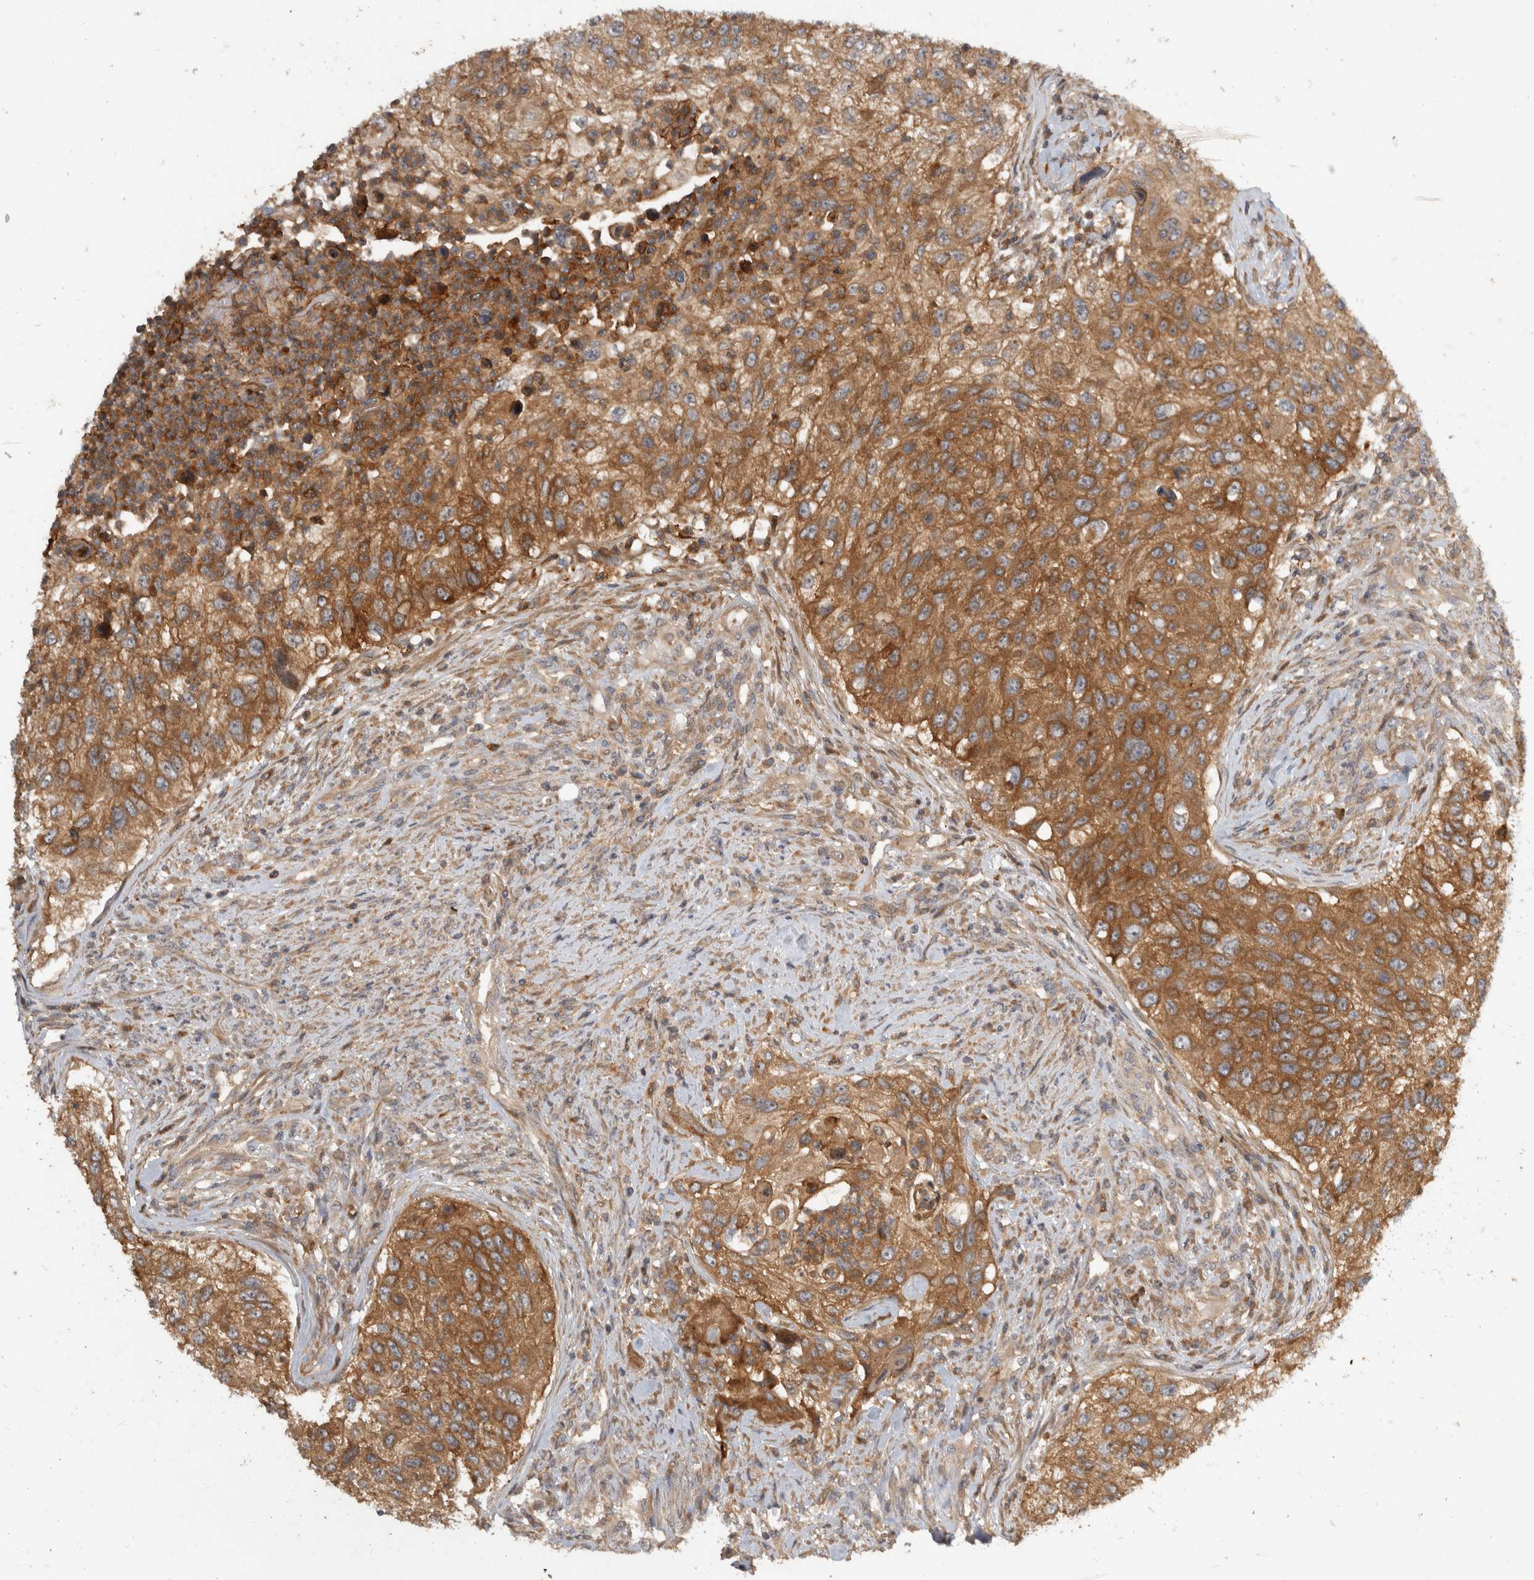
{"staining": {"intensity": "moderate", "quantity": ">75%", "location": "cytoplasmic/membranous"}, "tissue": "urothelial cancer", "cell_type": "Tumor cells", "image_type": "cancer", "snomed": [{"axis": "morphology", "description": "Urothelial carcinoma, High grade"}, {"axis": "topography", "description": "Urinary bladder"}], "caption": "Immunohistochemical staining of human urothelial carcinoma (high-grade) shows medium levels of moderate cytoplasmic/membranous protein expression in about >75% of tumor cells.", "gene": "VEPH1", "patient": {"sex": "female", "age": 60}}